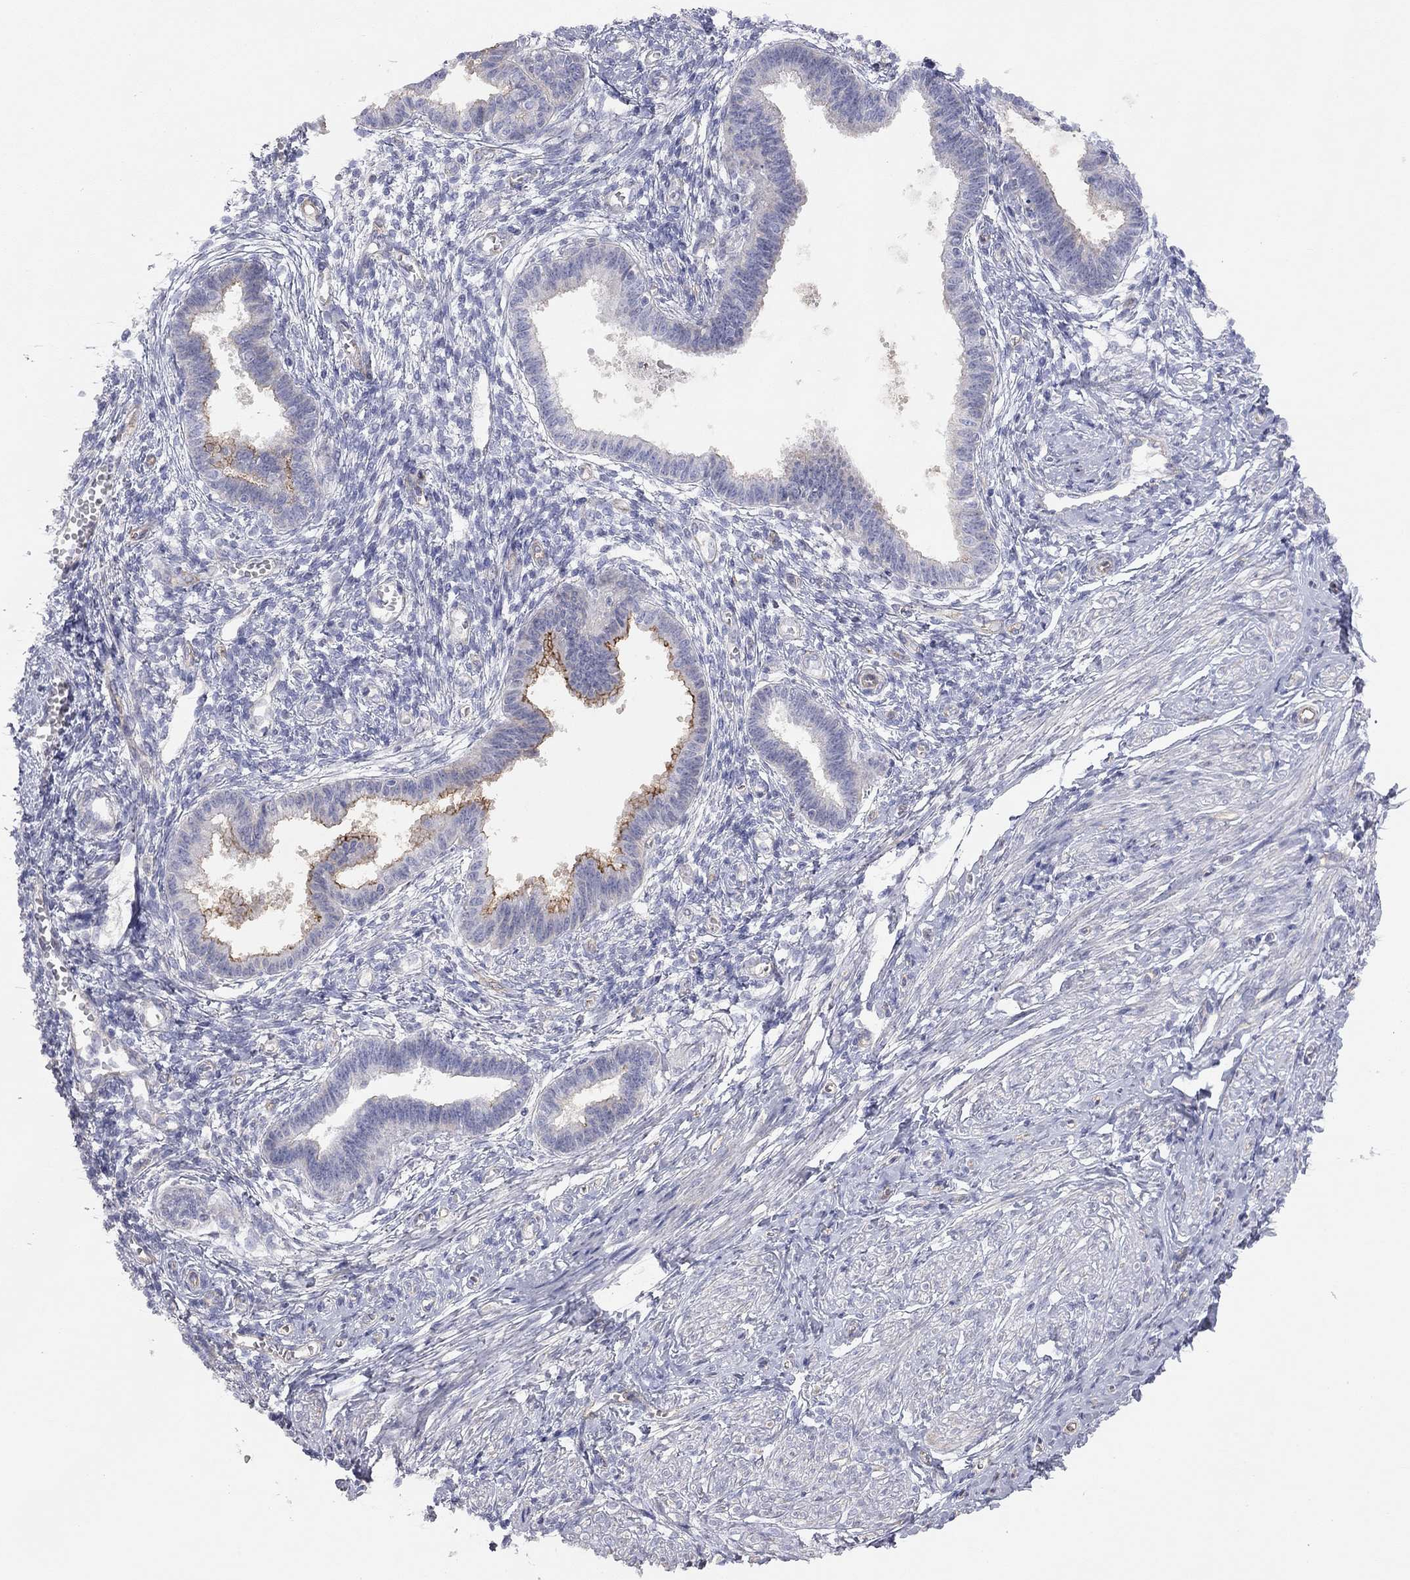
{"staining": {"intensity": "negative", "quantity": "none", "location": "none"}, "tissue": "endometrium", "cell_type": "Cells in endometrial stroma", "image_type": "normal", "snomed": [{"axis": "morphology", "description": "Normal tissue, NOS"}, {"axis": "topography", "description": "Cervix"}, {"axis": "topography", "description": "Endometrium"}], "caption": "Immunohistochemistry micrograph of normal endometrium: human endometrium stained with DAB displays no significant protein expression in cells in endometrial stroma.", "gene": "GPRC5B", "patient": {"sex": "female", "age": 37}}